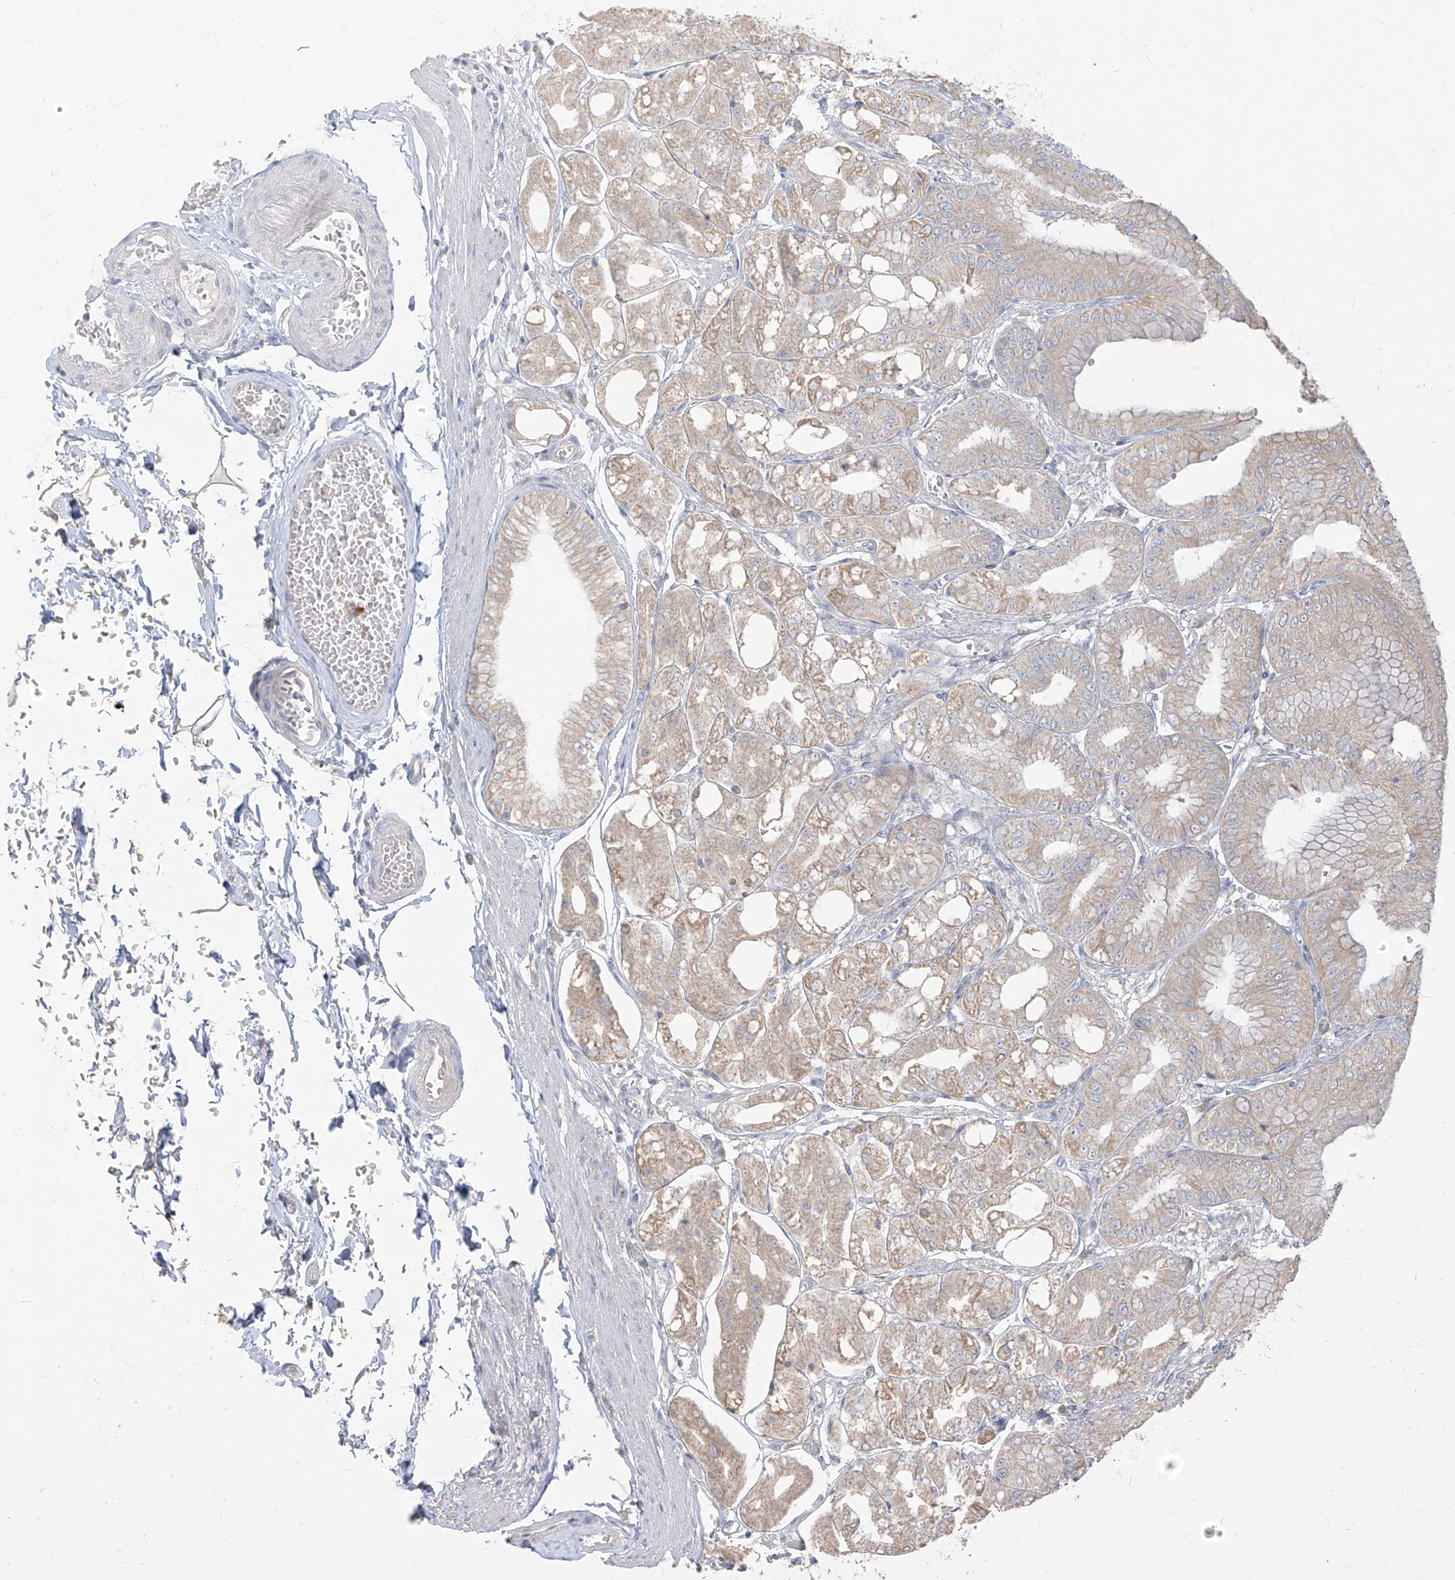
{"staining": {"intensity": "weak", "quantity": "25%-75%", "location": "cytoplasmic/membranous"}, "tissue": "stomach", "cell_type": "Glandular cells", "image_type": "normal", "snomed": [{"axis": "morphology", "description": "Normal tissue, NOS"}, {"axis": "topography", "description": "Stomach, lower"}], "caption": "Stomach stained with immunohistochemistry (IHC) reveals weak cytoplasmic/membranous expression in approximately 25%-75% of glandular cells.", "gene": "ZZEF1", "patient": {"sex": "male", "age": 71}}